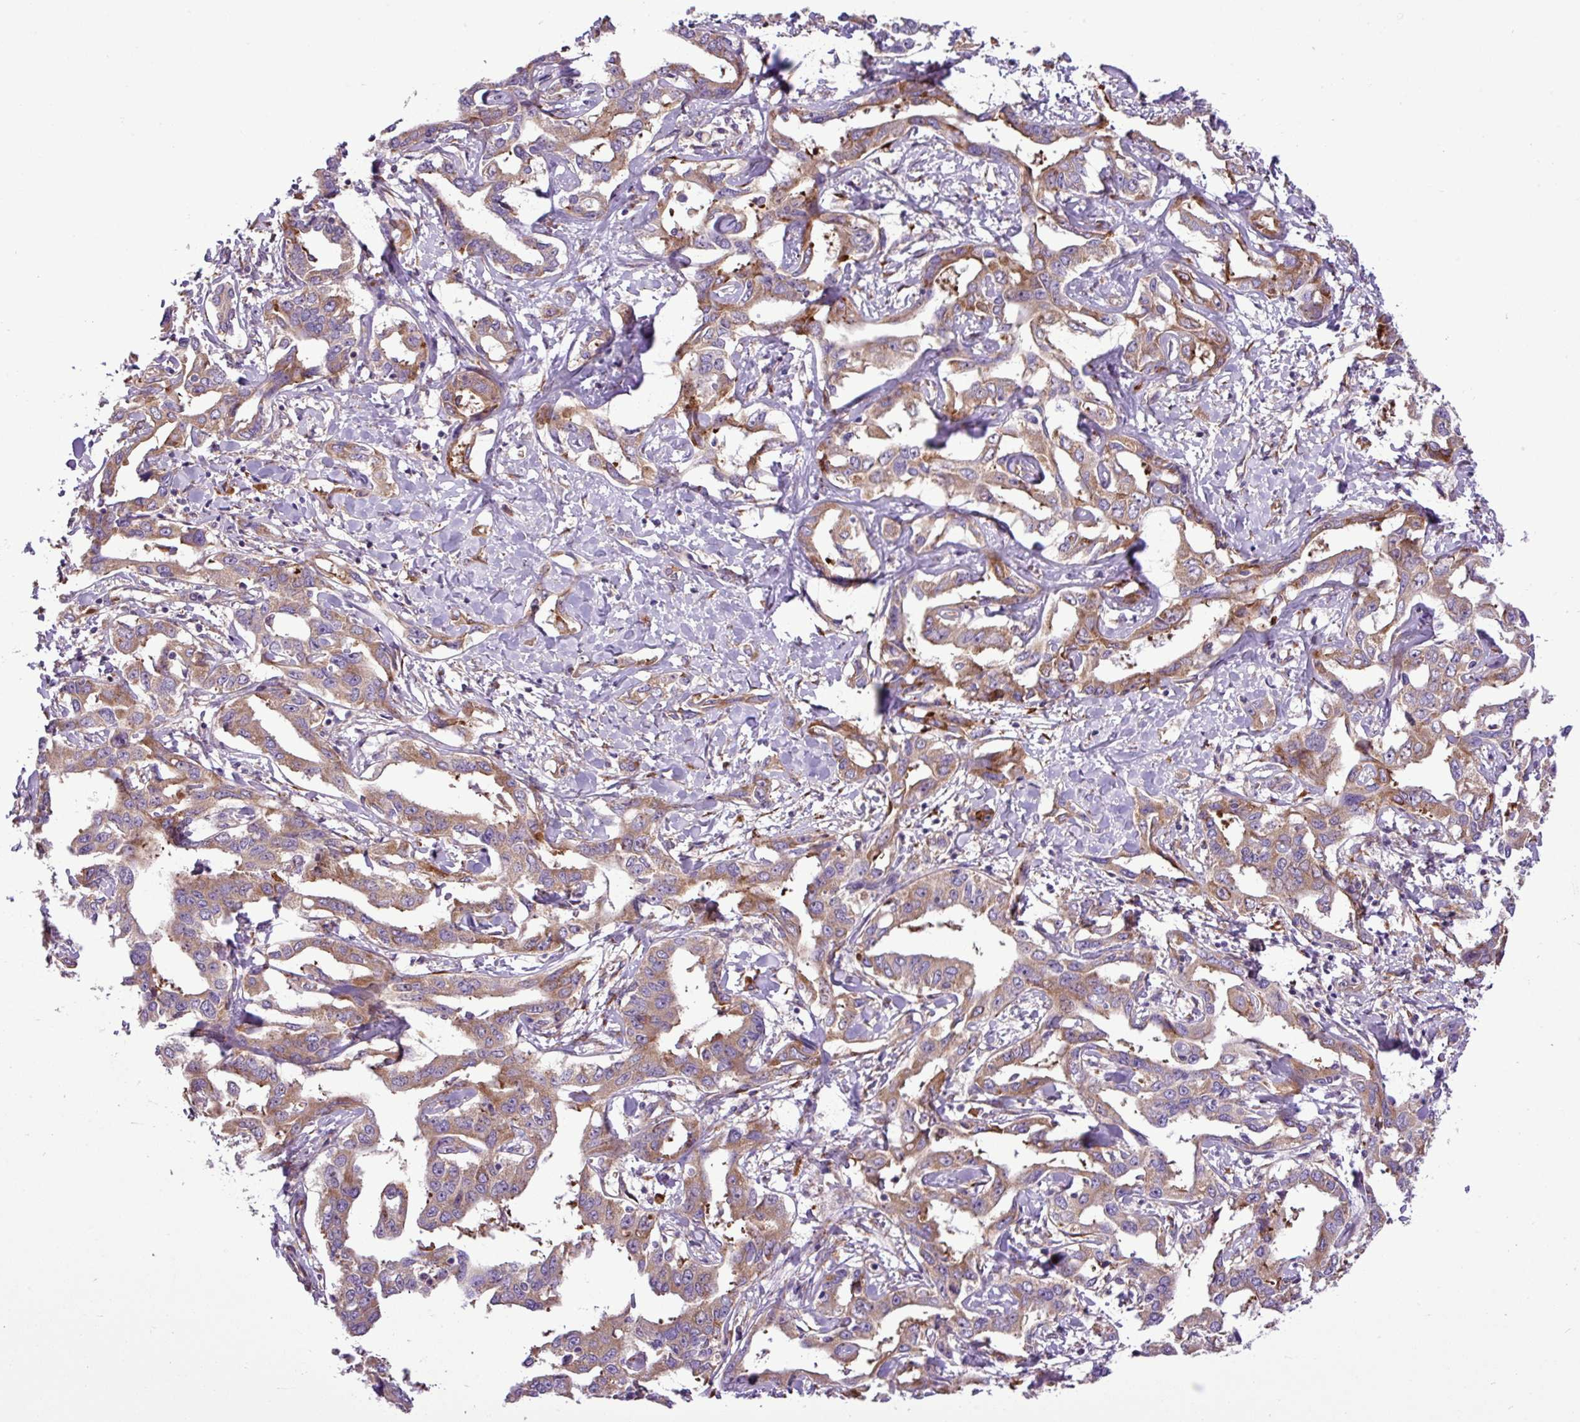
{"staining": {"intensity": "moderate", "quantity": ">75%", "location": "cytoplasmic/membranous"}, "tissue": "liver cancer", "cell_type": "Tumor cells", "image_type": "cancer", "snomed": [{"axis": "morphology", "description": "Cholangiocarcinoma"}, {"axis": "topography", "description": "Liver"}], "caption": "Protein expression analysis of human liver cholangiocarcinoma reveals moderate cytoplasmic/membranous staining in about >75% of tumor cells. (DAB = brown stain, brightfield microscopy at high magnification).", "gene": "RPL13", "patient": {"sex": "male", "age": 59}}